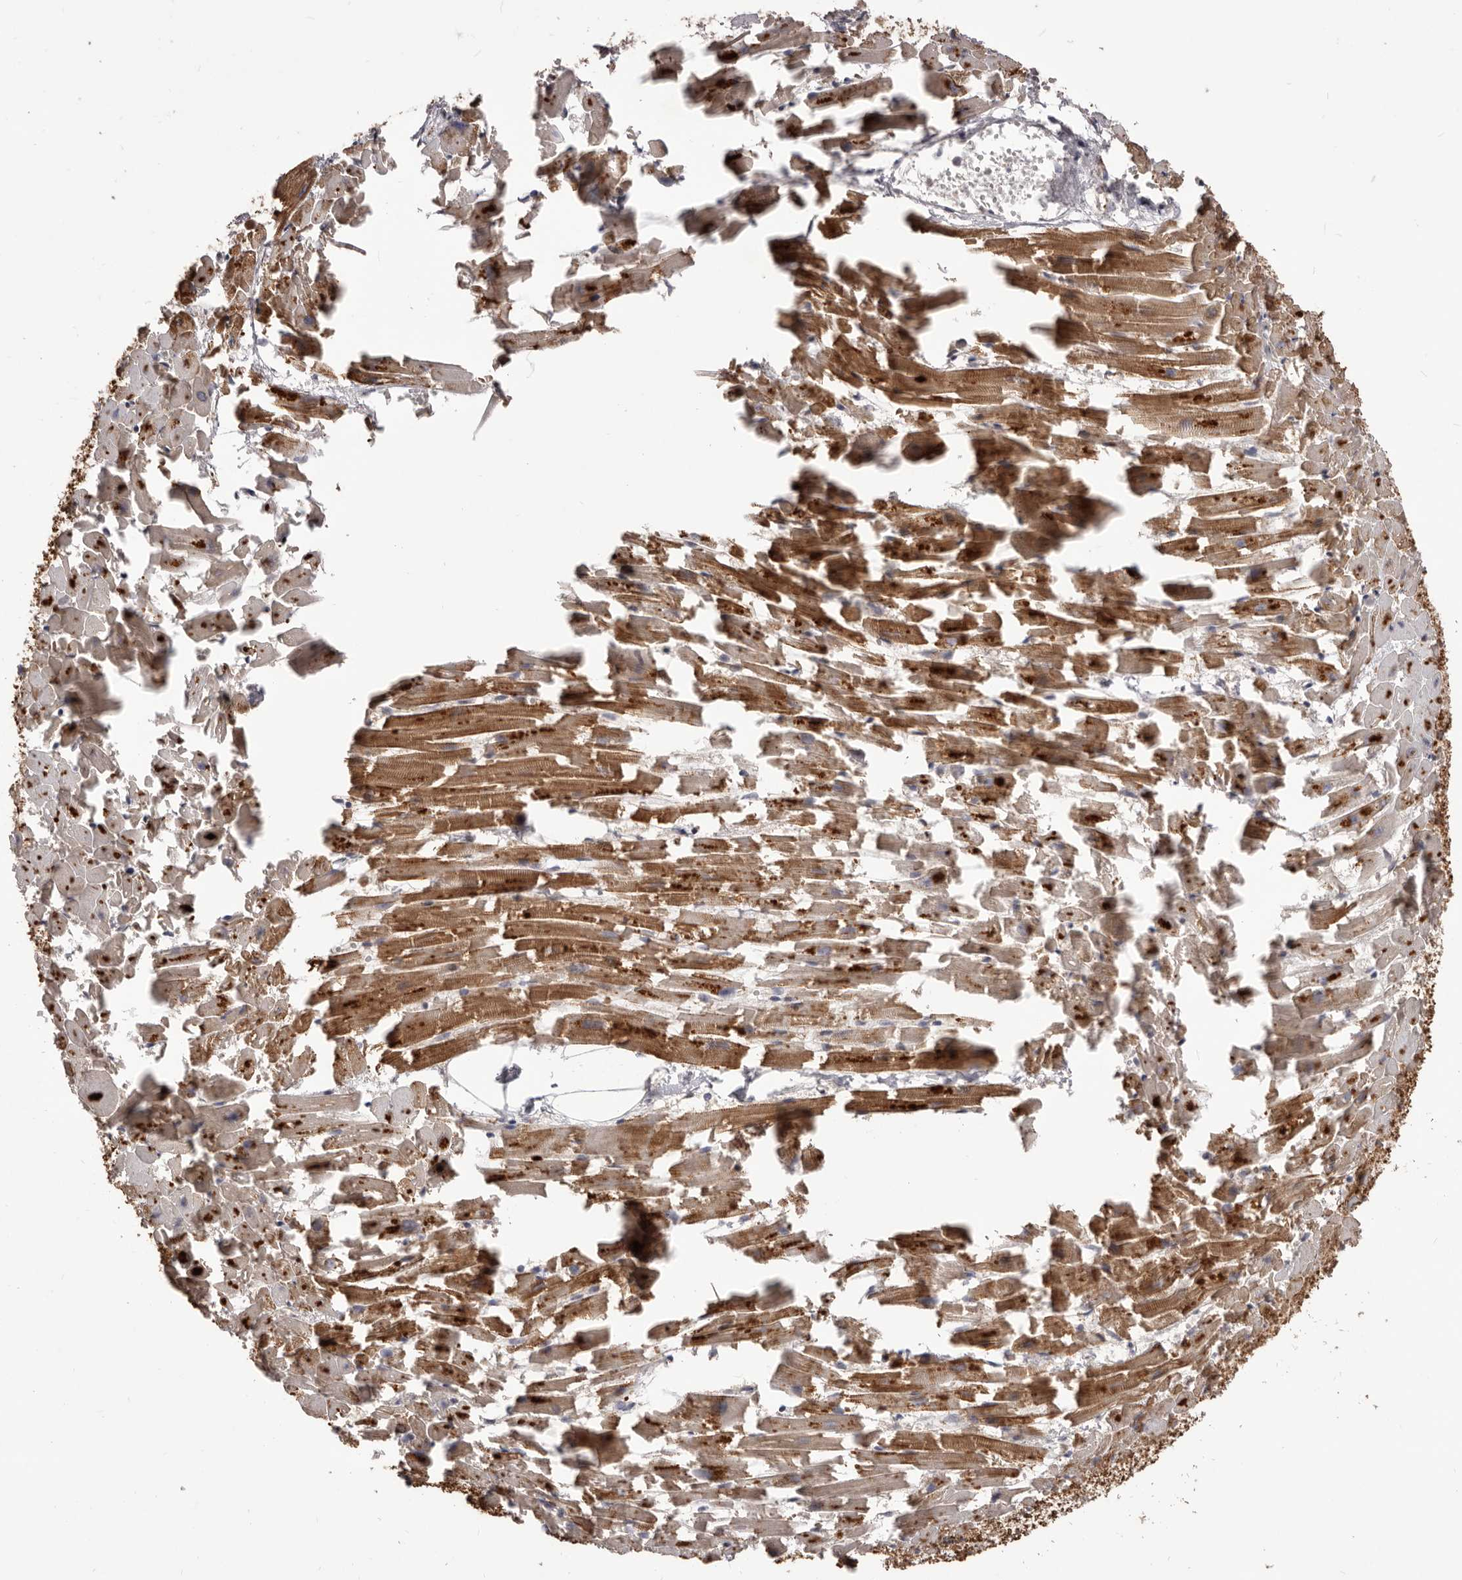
{"staining": {"intensity": "moderate", "quantity": ">75%", "location": "cytoplasmic/membranous"}, "tissue": "heart muscle", "cell_type": "Cardiomyocytes", "image_type": "normal", "snomed": [{"axis": "morphology", "description": "Normal tissue, NOS"}, {"axis": "topography", "description": "Heart"}], "caption": "A histopathology image showing moderate cytoplasmic/membranous staining in about >75% of cardiomyocytes in unremarkable heart muscle, as visualized by brown immunohistochemical staining.", "gene": "HBS1L", "patient": {"sex": "female", "age": 64}}